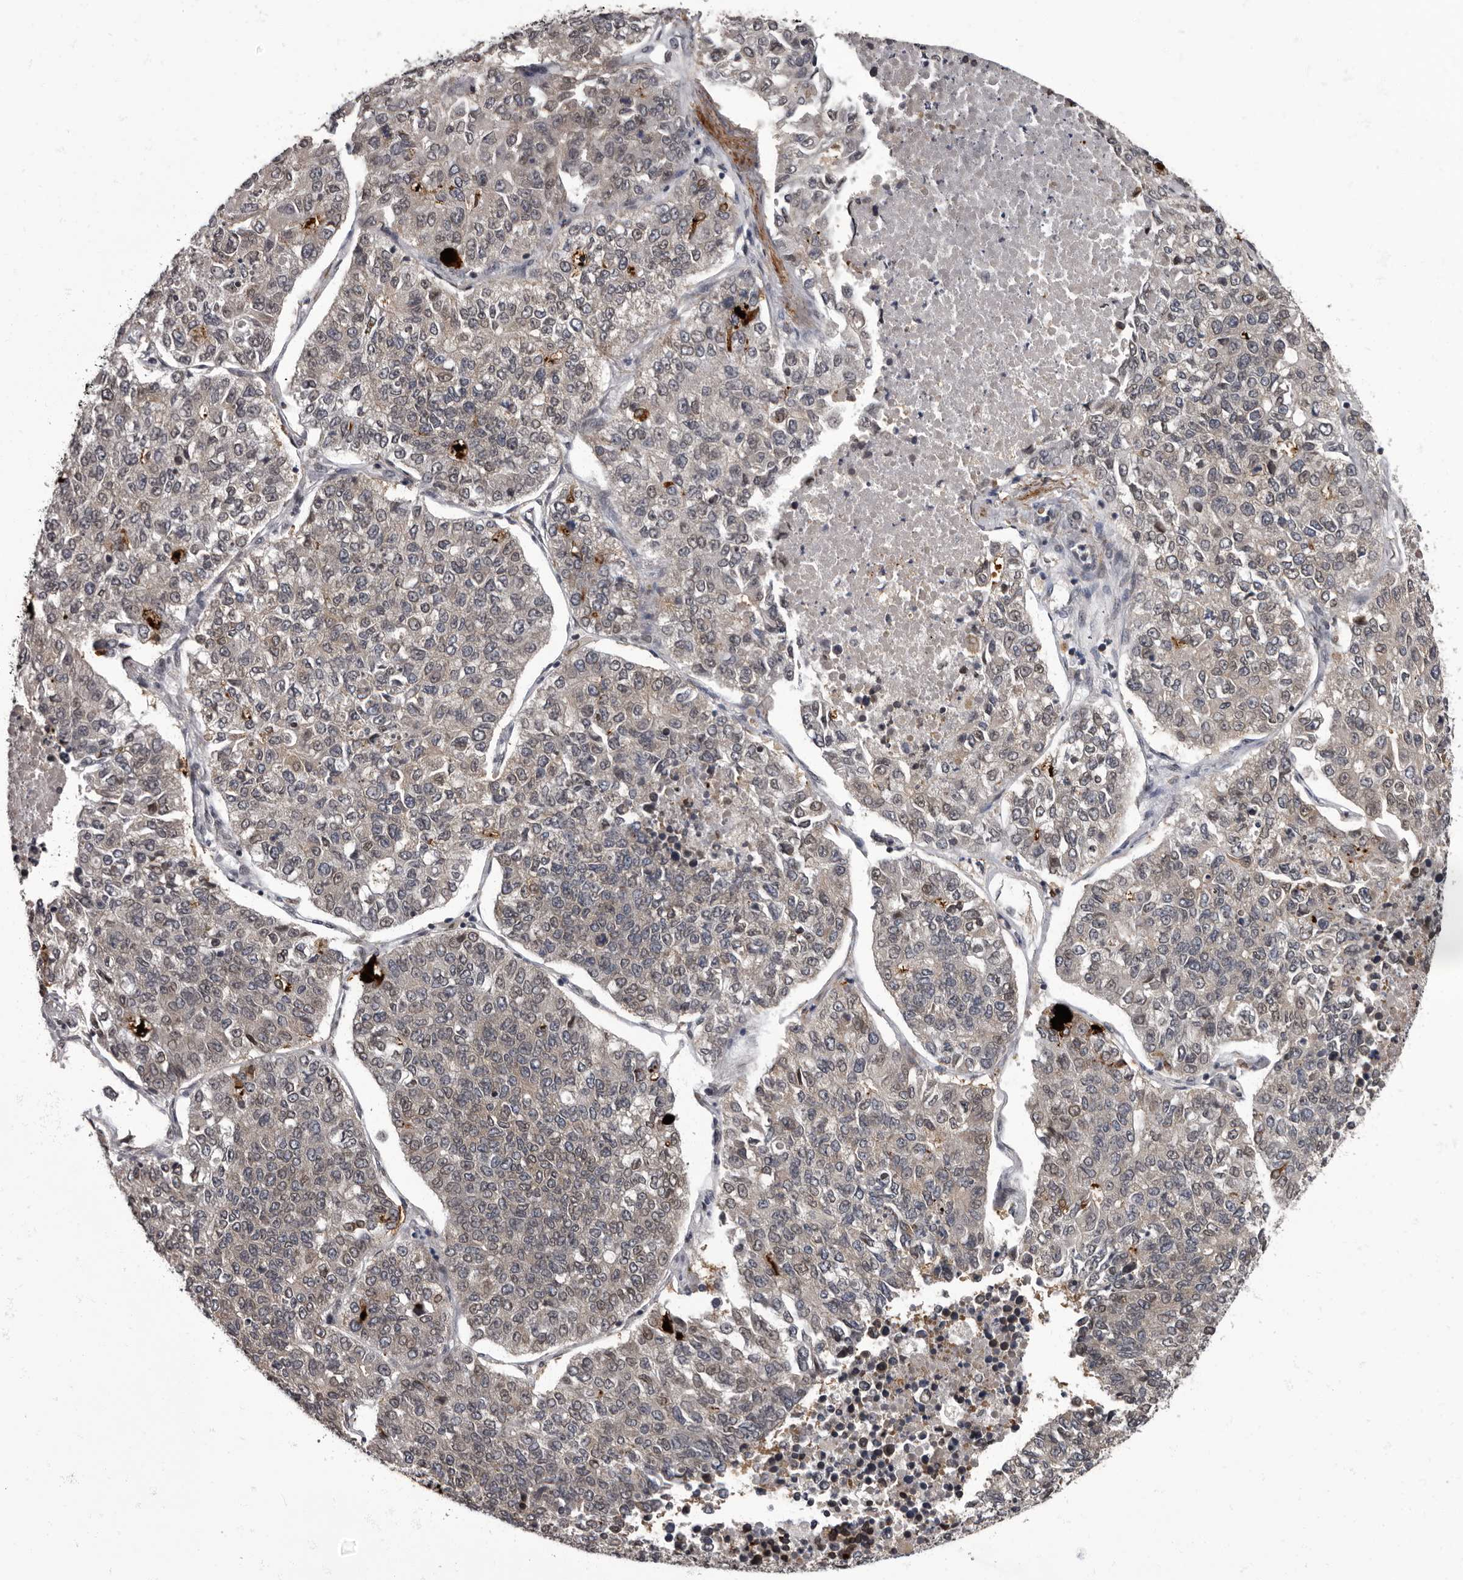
{"staining": {"intensity": "weak", "quantity": "25%-75%", "location": "nuclear"}, "tissue": "lung cancer", "cell_type": "Tumor cells", "image_type": "cancer", "snomed": [{"axis": "morphology", "description": "Adenocarcinoma, NOS"}, {"axis": "topography", "description": "Lung"}], "caption": "Weak nuclear positivity is appreciated in approximately 25%-75% of tumor cells in lung cancer (adenocarcinoma).", "gene": "C1orf50", "patient": {"sex": "male", "age": 49}}